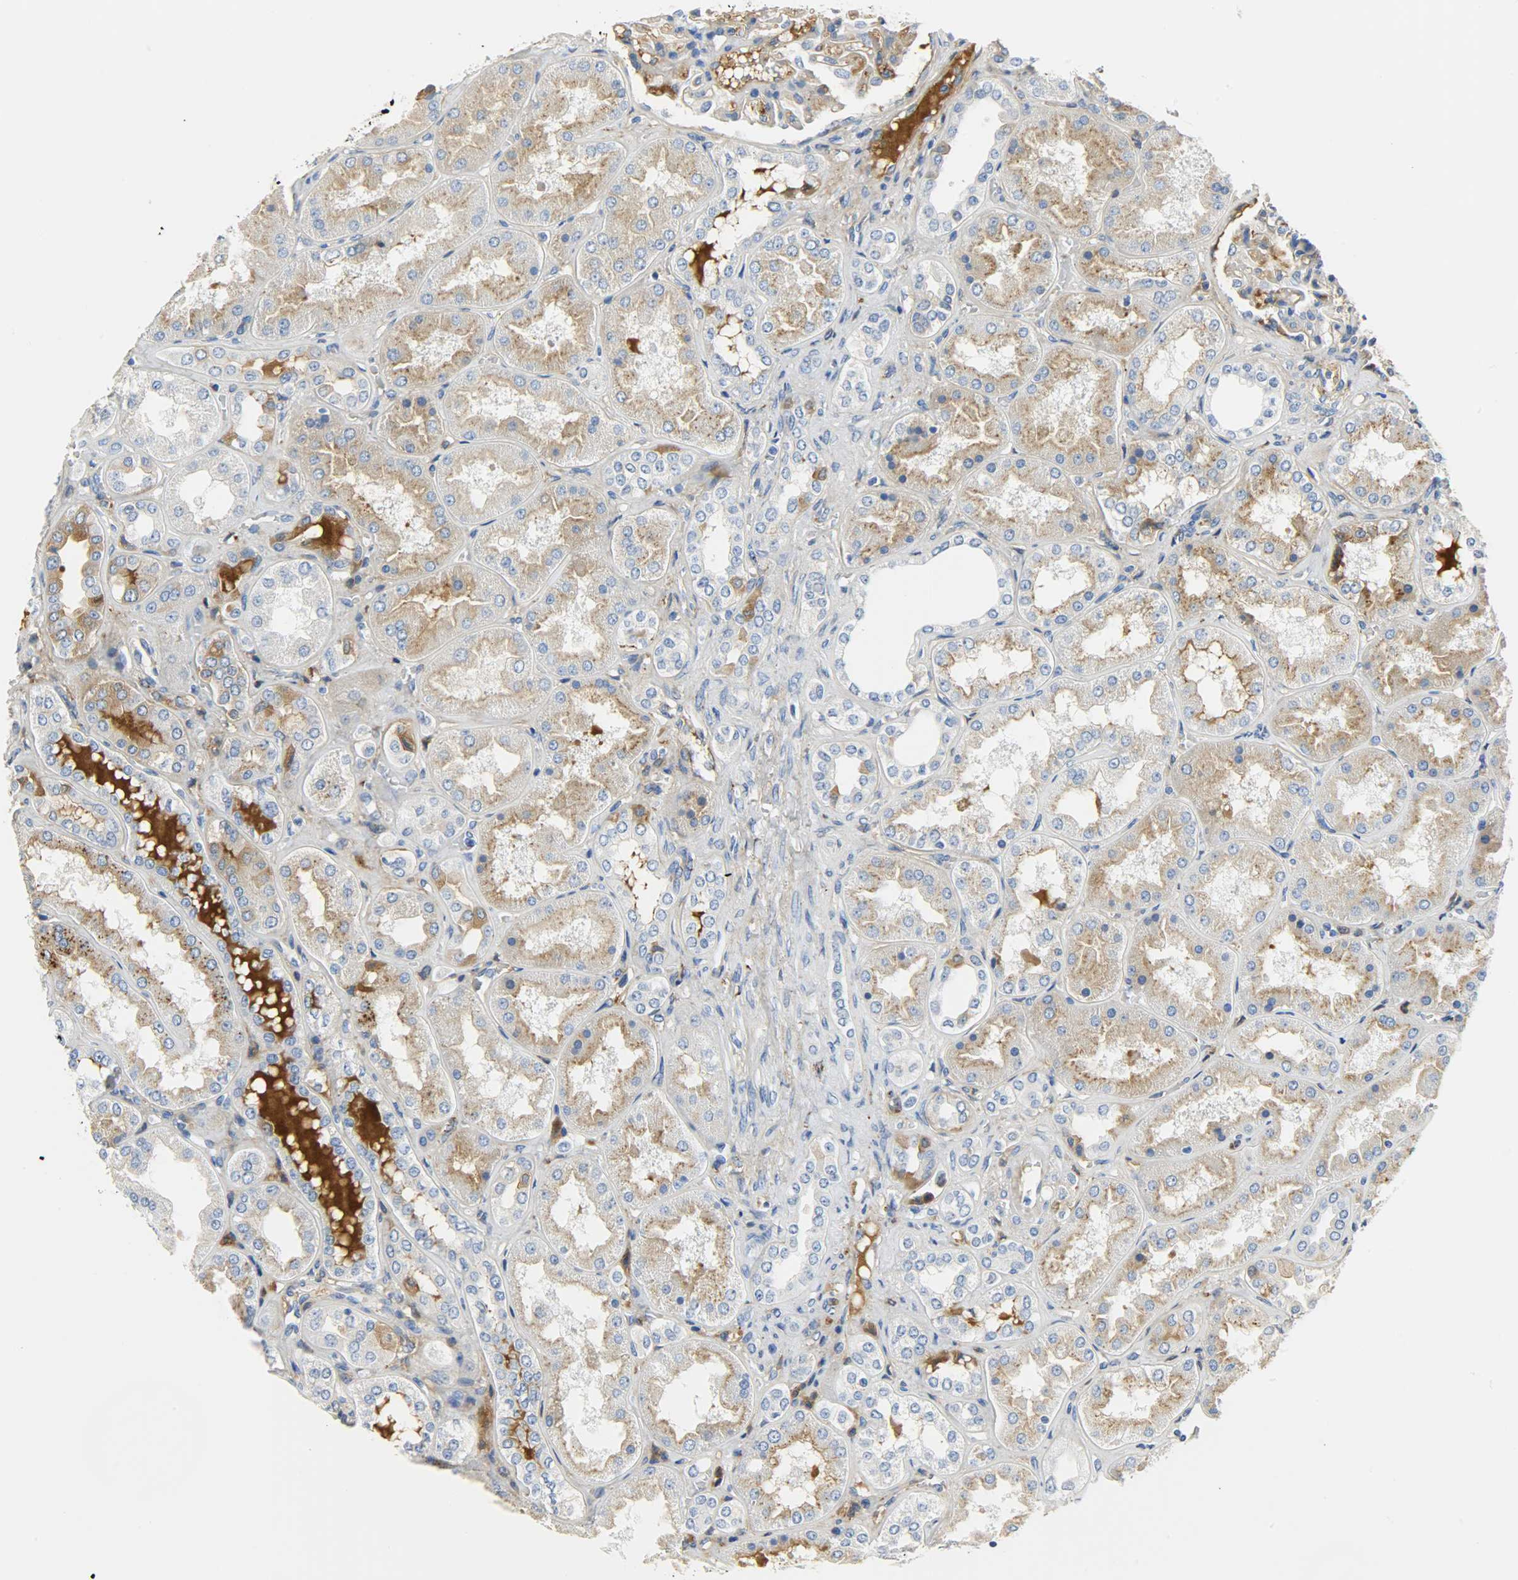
{"staining": {"intensity": "negative", "quantity": "none", "location": "none"}, "tissue": "kidney", "cell_type": "Cells in glomeruli", "image_type": "normal", "snomed": [{"axis": "morphology", "description": "Normal tissue, NOS"}, {"axis": "topography", "description": "Kidney"}], "caption": "Kidney was stained to show a protein in brown. There is no significant positivity in cells in glomeruli. (DAB (3,3'-diaminobenzidine) IHC, high magnification).", "gene": "CRP", "patient": {"sex": "female", "age": 56}}